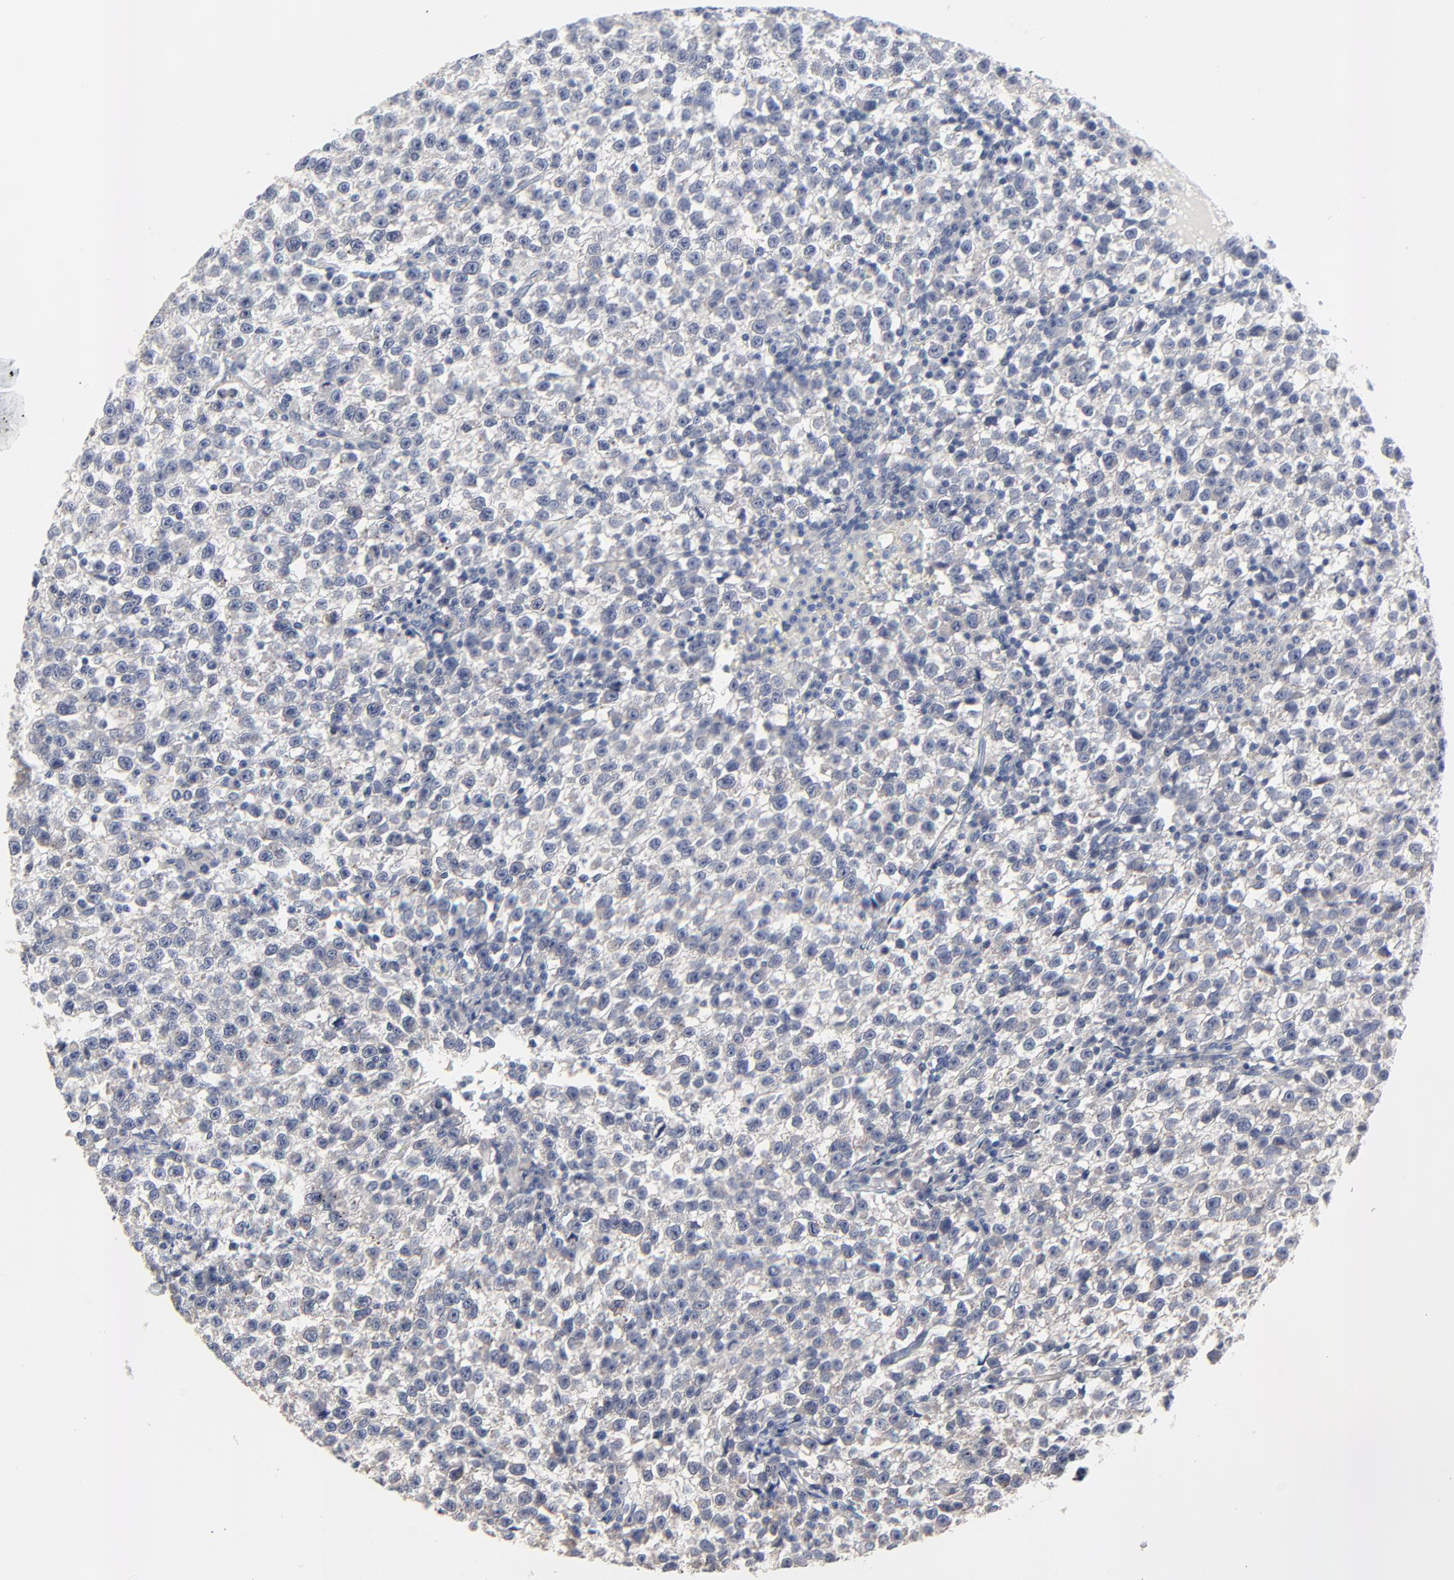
{"staining": {"intensity": "negative", "quantity": "none", "location": "none"}, "tissue": "testis cancer", "cell_type": "Tumor cells", "image_type": "cancer", "snomed": [{"axis": "morphology", "description": "Seminoma, NOS"}, {"axis": "topography", "description": "Testis"}], "caption": "Tumor cells are negative for protein expression in human testis cancer (seminoma).", "gene": "NLGN3", "patient": {"sex": "male", "age": 35}}